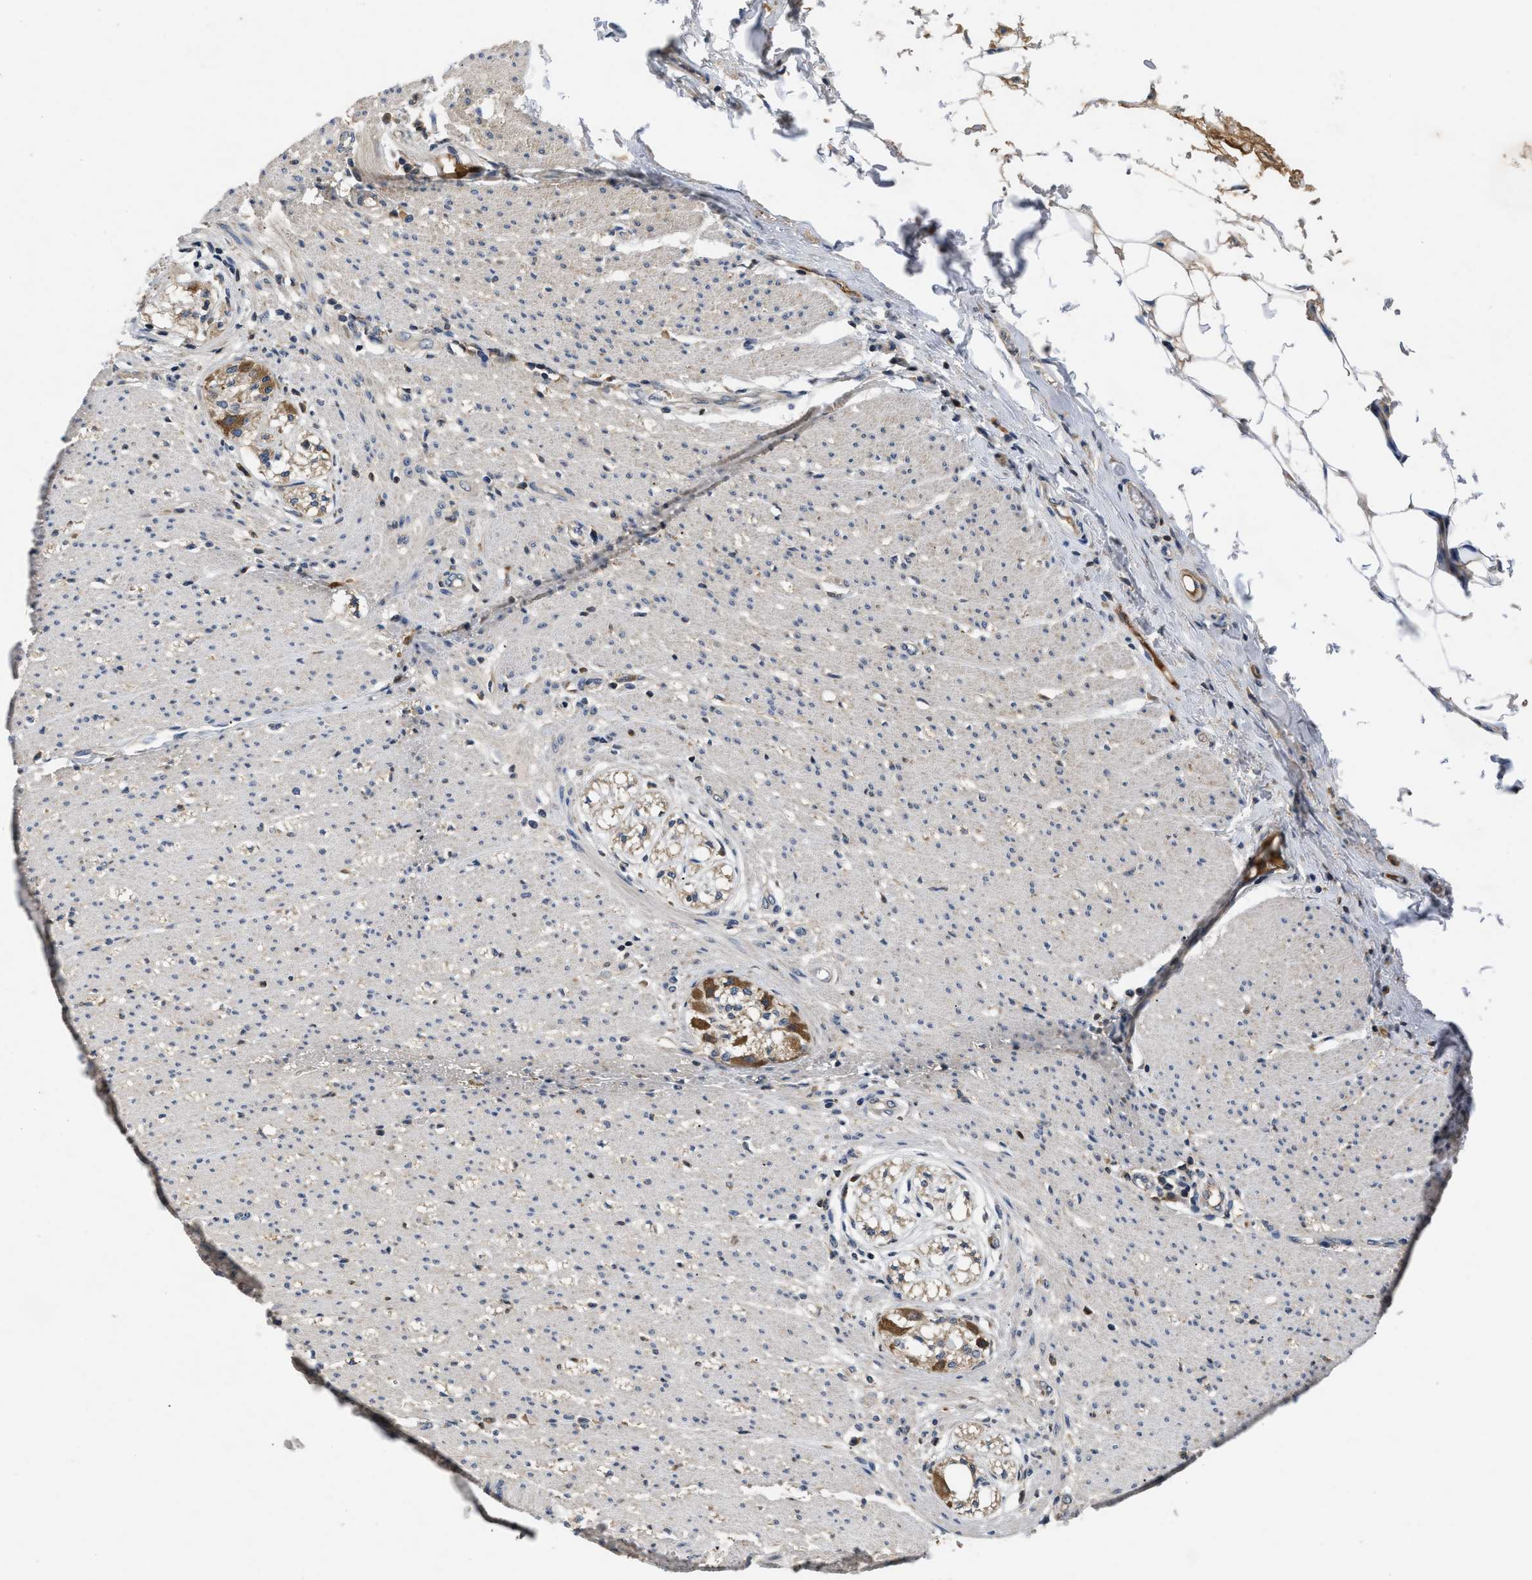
{"staining": {"intensity": "weak", "quantity": "25%-75%", "location": "cytoplasmic/membranous"}, "tissue": "smooth muscle", "cell_type": "Smooth muscle cells", "image_type": "normal", "snomed": [{"axis": "morphology", "description": "Normal tissue, NOS"}, {"axis": "morphology", "description": "Adenocarcinoma, NOS"}, {"axis": "topography", "description": "Colon"}, {"axis": "topography", "description": "Peripheral nerve tissue"}], "caption": "The photomicrograph reveals immunohistochemical staining of normal smooth muscle. There is weak cytoplasmic/membranous expression is seen in about 25%-75% of smooth muscle cells. Using DAB (brown) and hematoxylin (blue) stains, captured at high magnification using brightfield microscopy.", "gene": "VPS4A", "patient": {"sex": "male", "age": 14}}